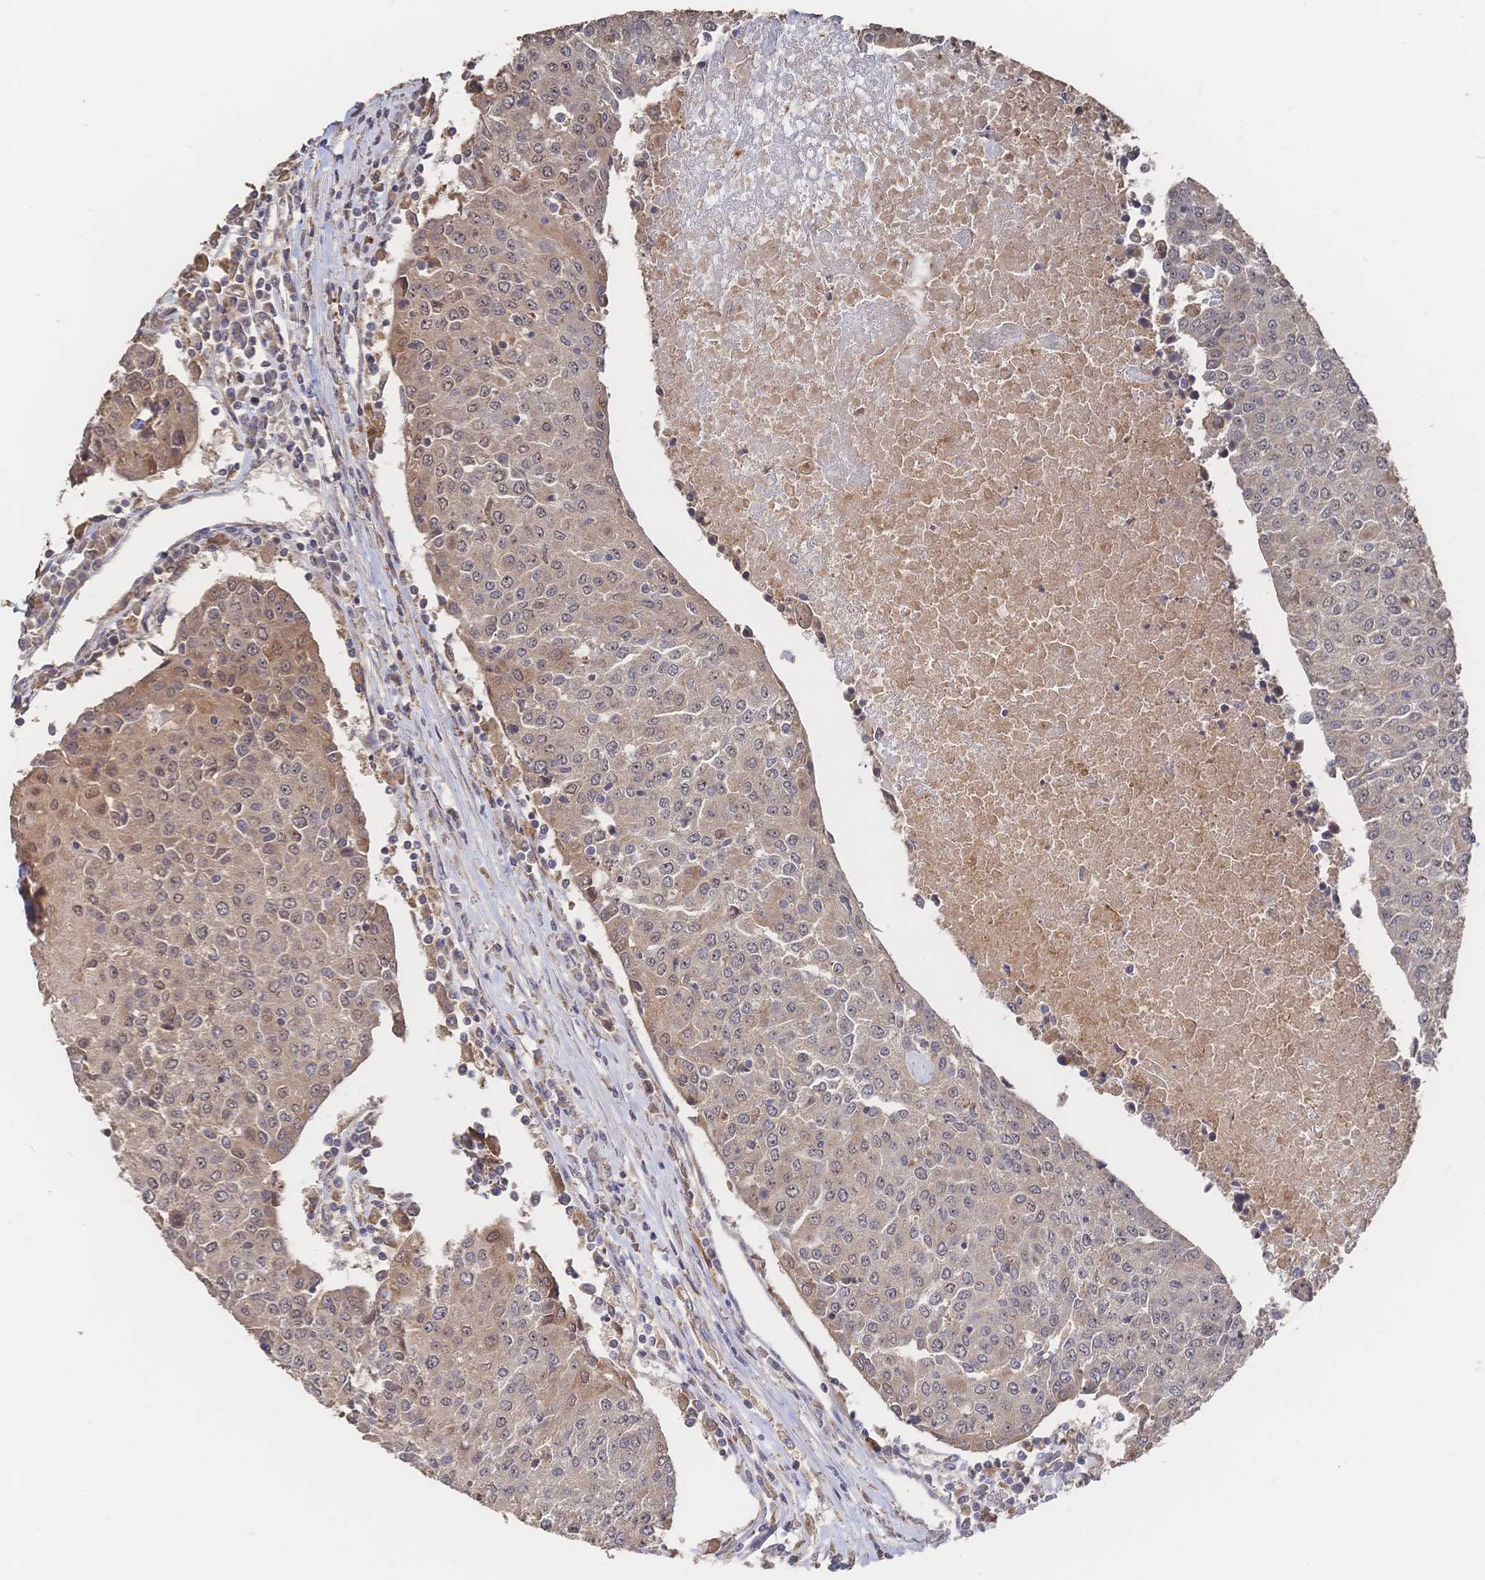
{"staining": {"intensity": "moderate", "quantity": ">75%", "location": "cytoplasmic/membranous,nuclear"}, "tissue": "urothelial cancer", "cell_type": "Tumor cells", "image_type": "cancer", "snomed": [{"axis": "morphology", "description": "Urothelial carcinoma, High grade"}, {"axis": "topography", "description": "Urinary bladder"}], "caption": "Urothelial carcinoma (high-grade) stained with a protein marker exhibits moderate staining in tumor cells.", "gene": "DNAJA4", "patient": {"sex": "female", "age": 85}}